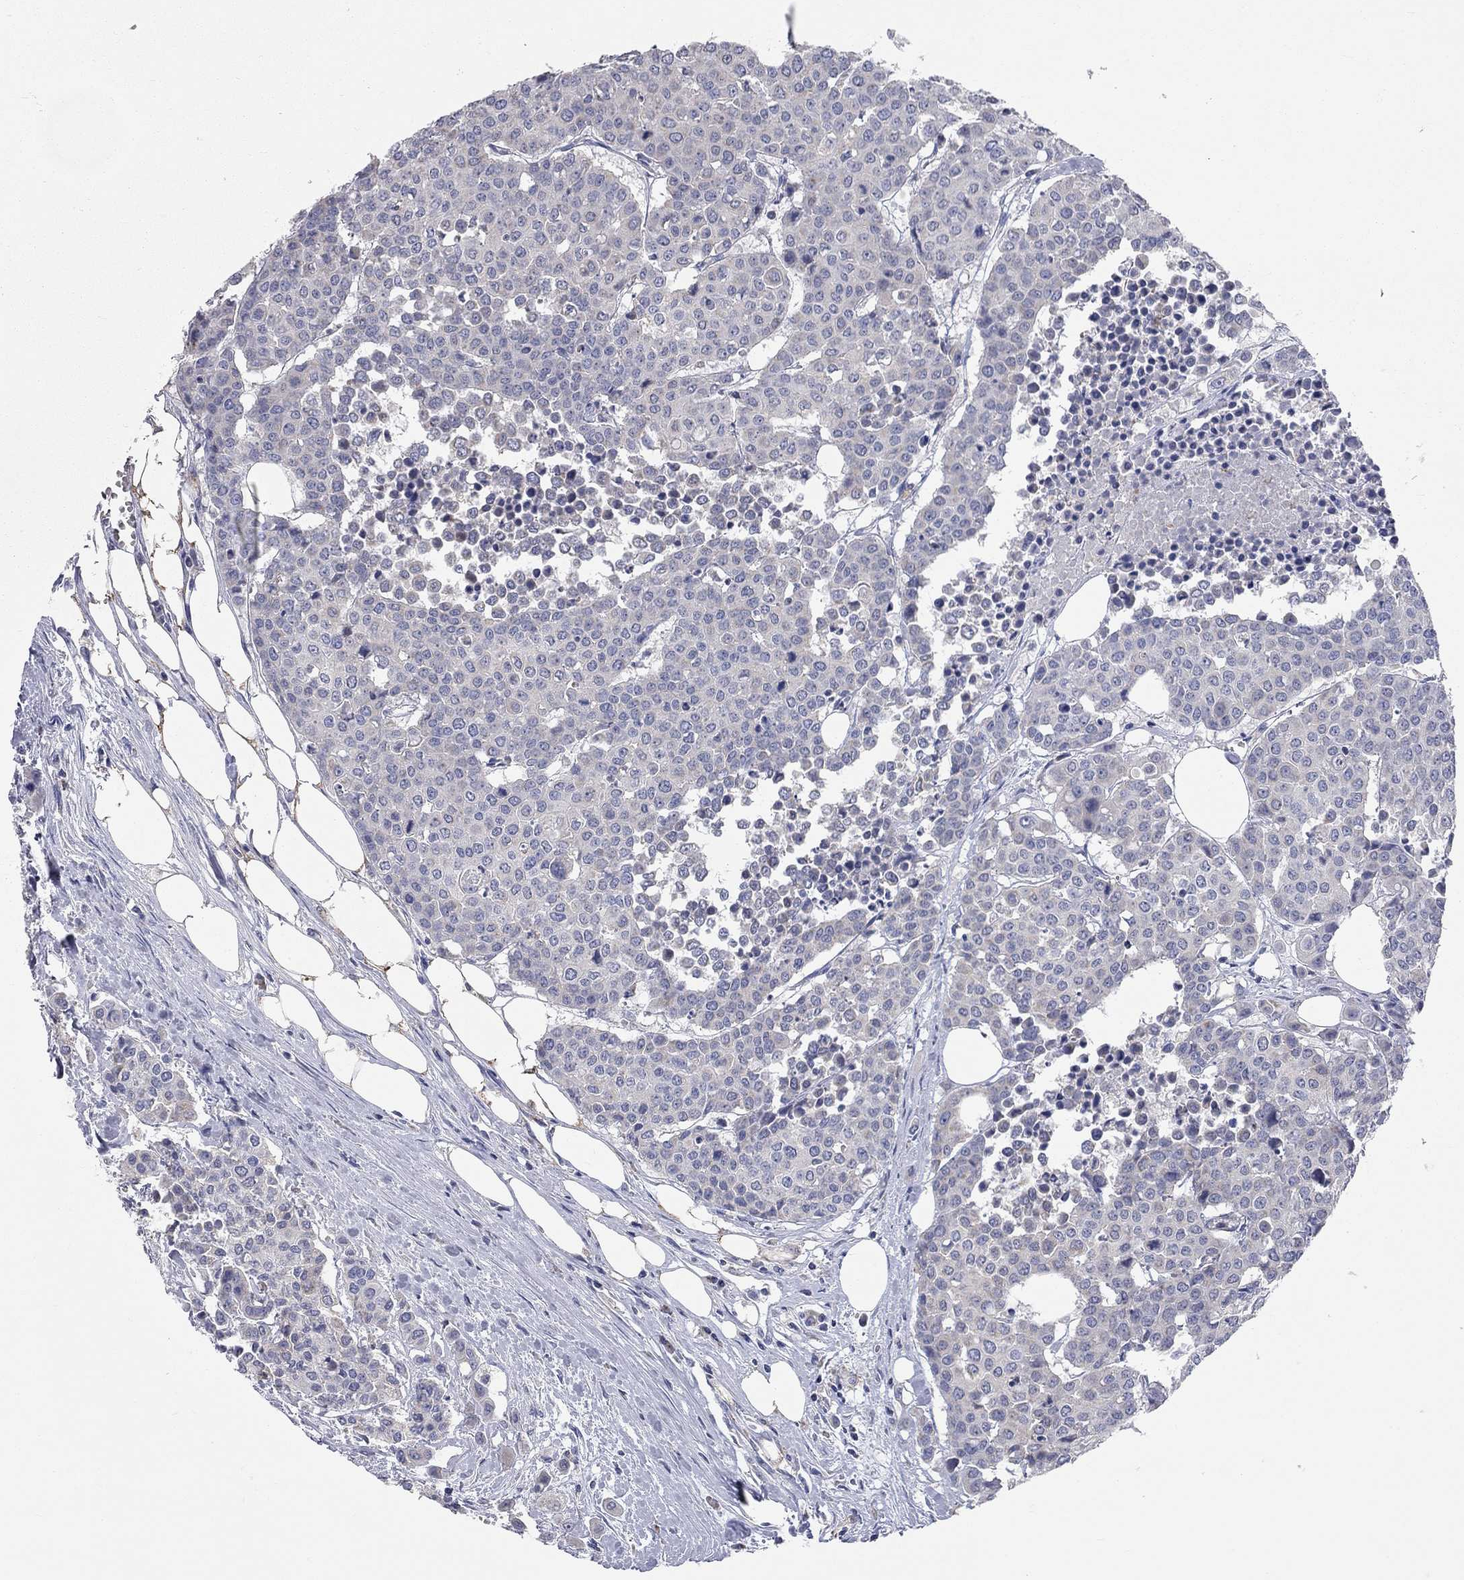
{"staining": {"intensity": "negative", "quantity": "none", "location": "none"}, "tissue": "carcinoid", "cell_type": "Tumor cells", "image_type": "cancer", "snomed": [{"axis": "morphology", "description": "Carcinoid, malignant, NOS"}, {"axis": "topography", "description": "Colon"}], "caption": "Carcinoid was stained to show a protein in brown. There is no significant positivity in tumor cells.", "gene": "CFAP161", "patient": {"sex": "male", "age": 81}}